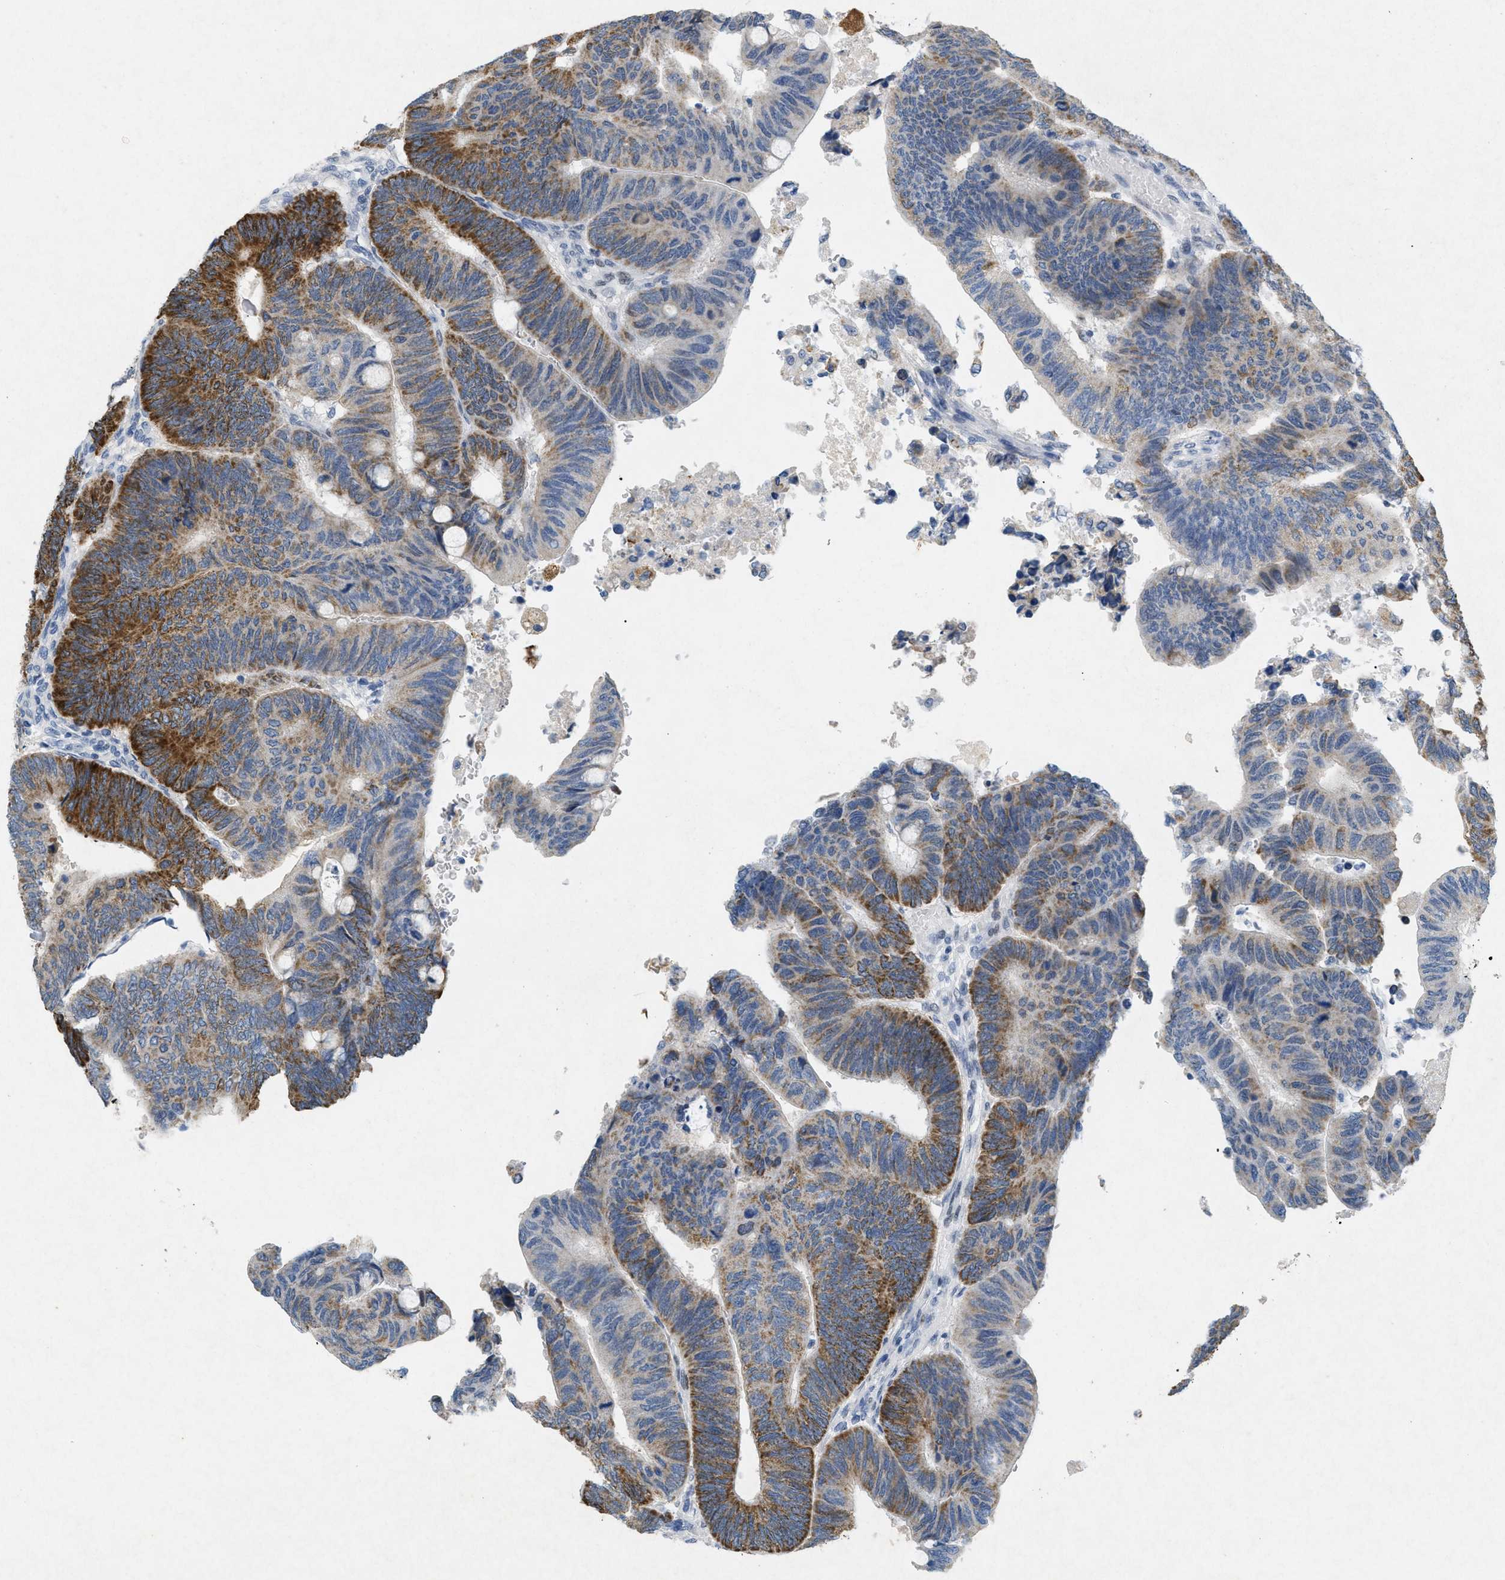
{"staining": {"intensity": "moderate", "quantity": "25%-75%", "location": "cytoplasmic/membranous"}, "tissue": "colorectal cancer", "cell_type": "Tumor cells", "image_type": "cancer", "snomed": [{"axis": "morphology", "description": "Normal tissue, NOS"}, {"axis": "morphology", "description": "Adenocarcinoma, NOS"}, {"axis": "topography", "description": "Rectum"}, {"axis": "topography", "description": "Peripheral nerve tissue"}], "caption": "Approximately 25%-75% of tumor cells in human adenocarcinoma (colorectal) demonstrate moderate cytoplasmic/membranous protein expression as visualized by brown immunohistochemical staining.", "gene": "TASOR", "patient": {"sex": "male", "age": 92}}